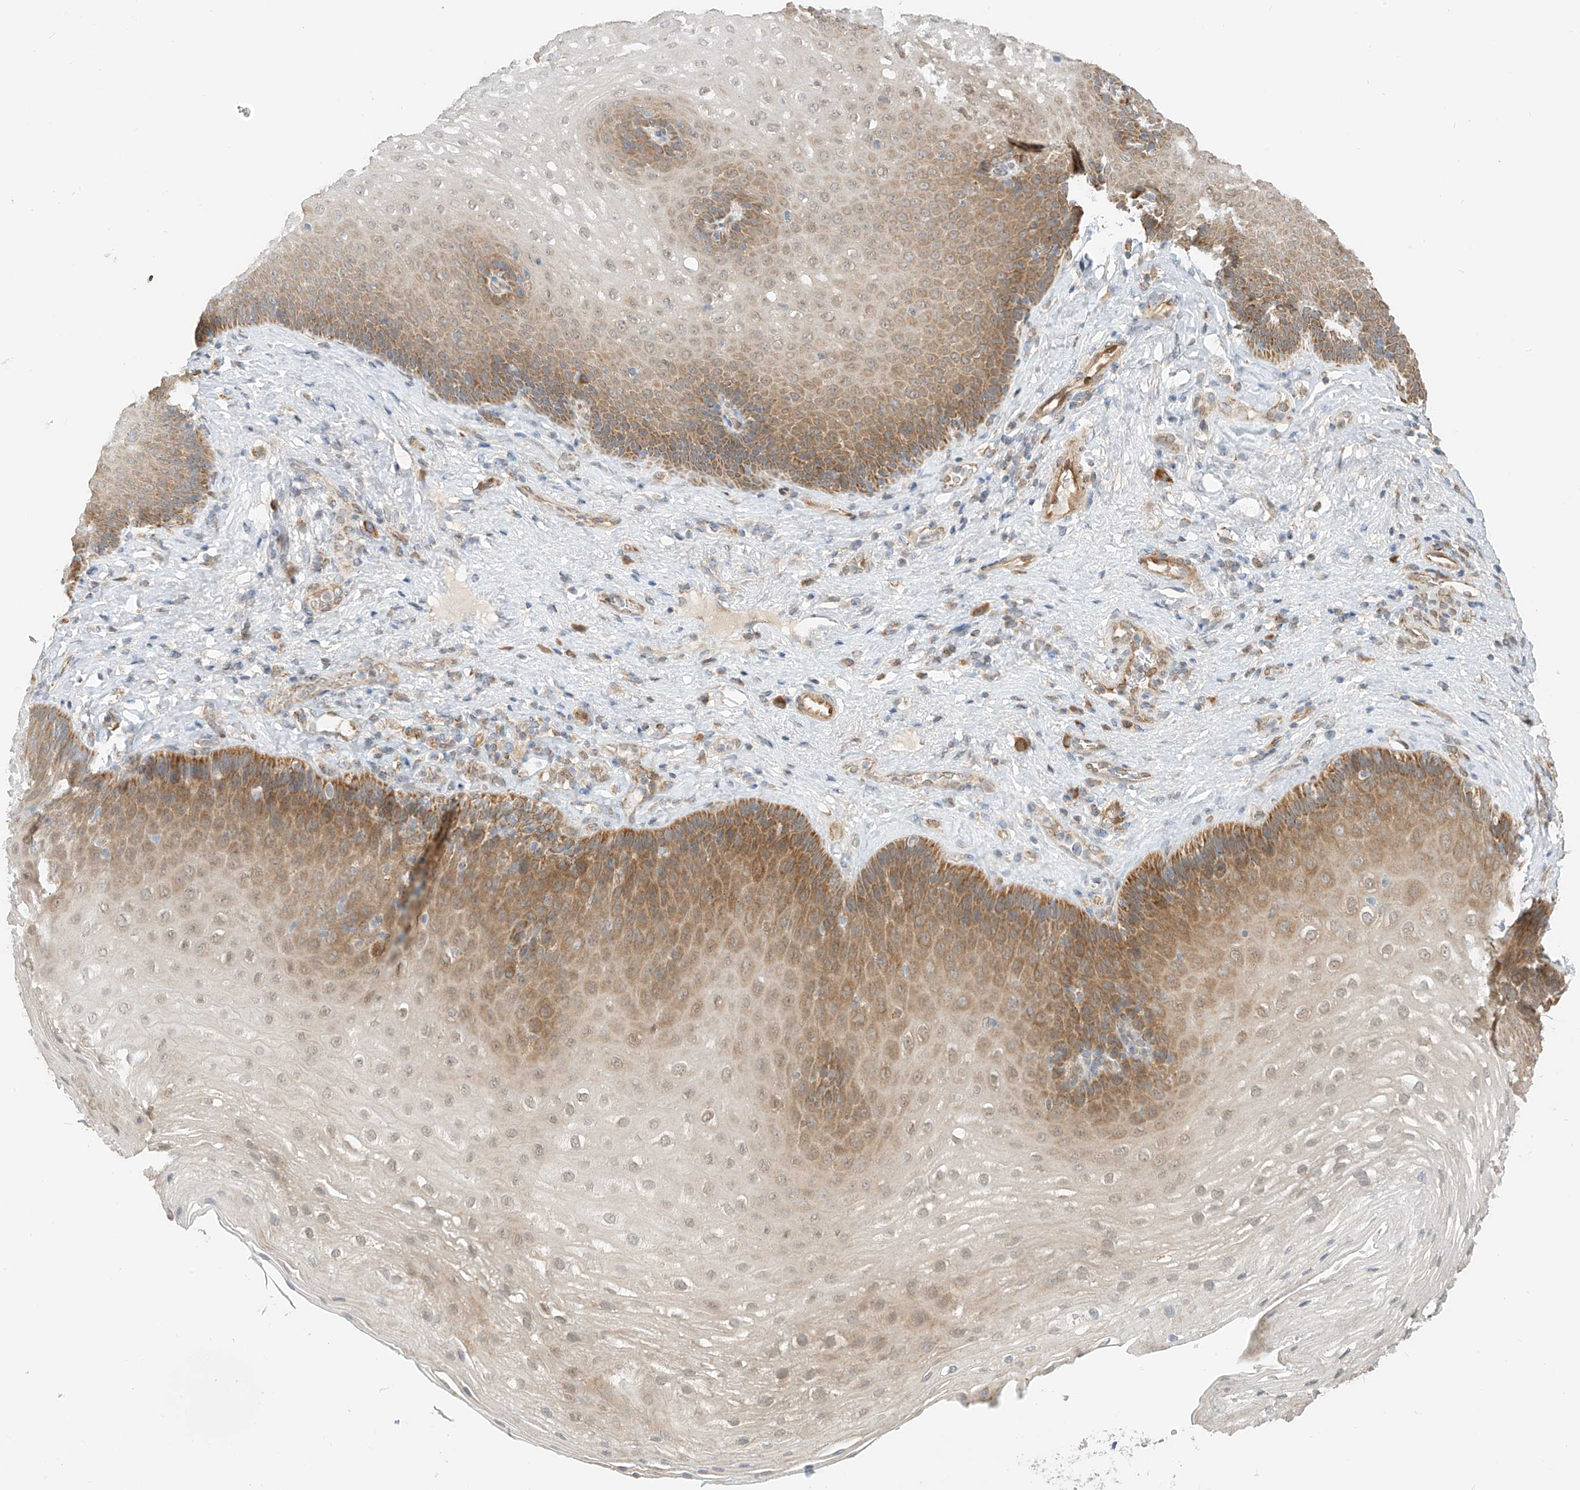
{"staining": {"intensity": "moderate", "quantity": "<25%", "location": "cytoplasmic/membranous"}, "tissue": "esophagus", "cell_type": "Squamous epithelial cells", "image_type": "normal", "snomed": [{"axis": "morphology", "description": "Normal tissue, NOS"}, {"axis": "topography", "description": "Esophagus"}], "caption": "Brown immunohistochemical staining in benign human esophagus exhibits moderate cytoplasmic/membranous expression in approximately <25% of squamous epithelial cells.", "gene": "PPA2", "patient": {"sex": "female", "age": 66}}